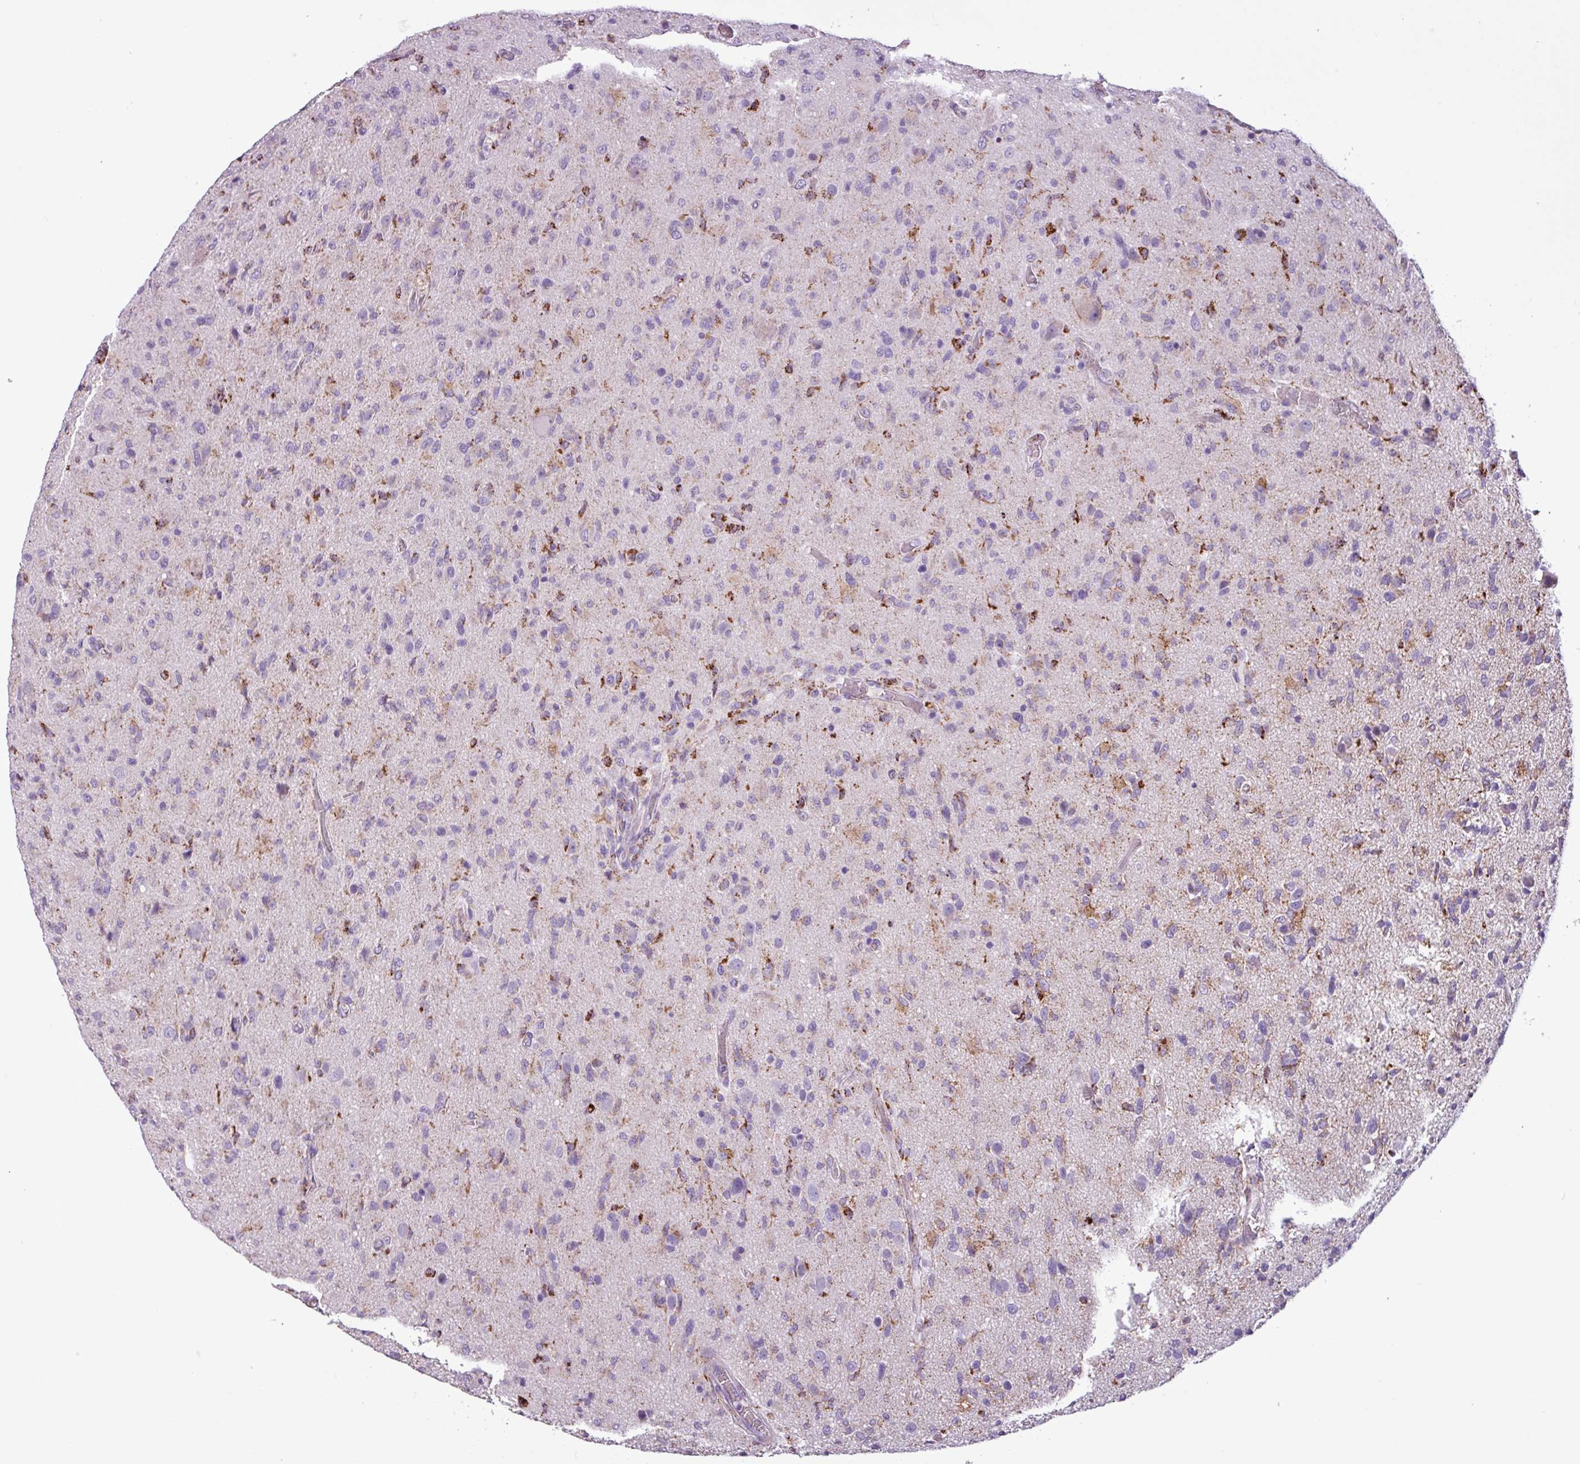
{"staining": {"intensity": "moderate", "quantity": "<25%", "location": "cytoplasmic/membranous"}, "tissue": "glioma", "cell_type": "Tumor cells", "image_type": "cancer", "snomed": [{"axis": "morphology", "description": "Glioma, malignant, High grade"}, {"axis": "topography", "description": "Brain"}], "caption": "An immunohistochemistry (IHC) micrograph of neoplastic tissue is shown. Protein staining in brown shows moderate cytoplasmic/membranous positivity in glioma within tumor cells.", "gene": "ZNF667", "patient": {"sex": "female", "age": 57}}